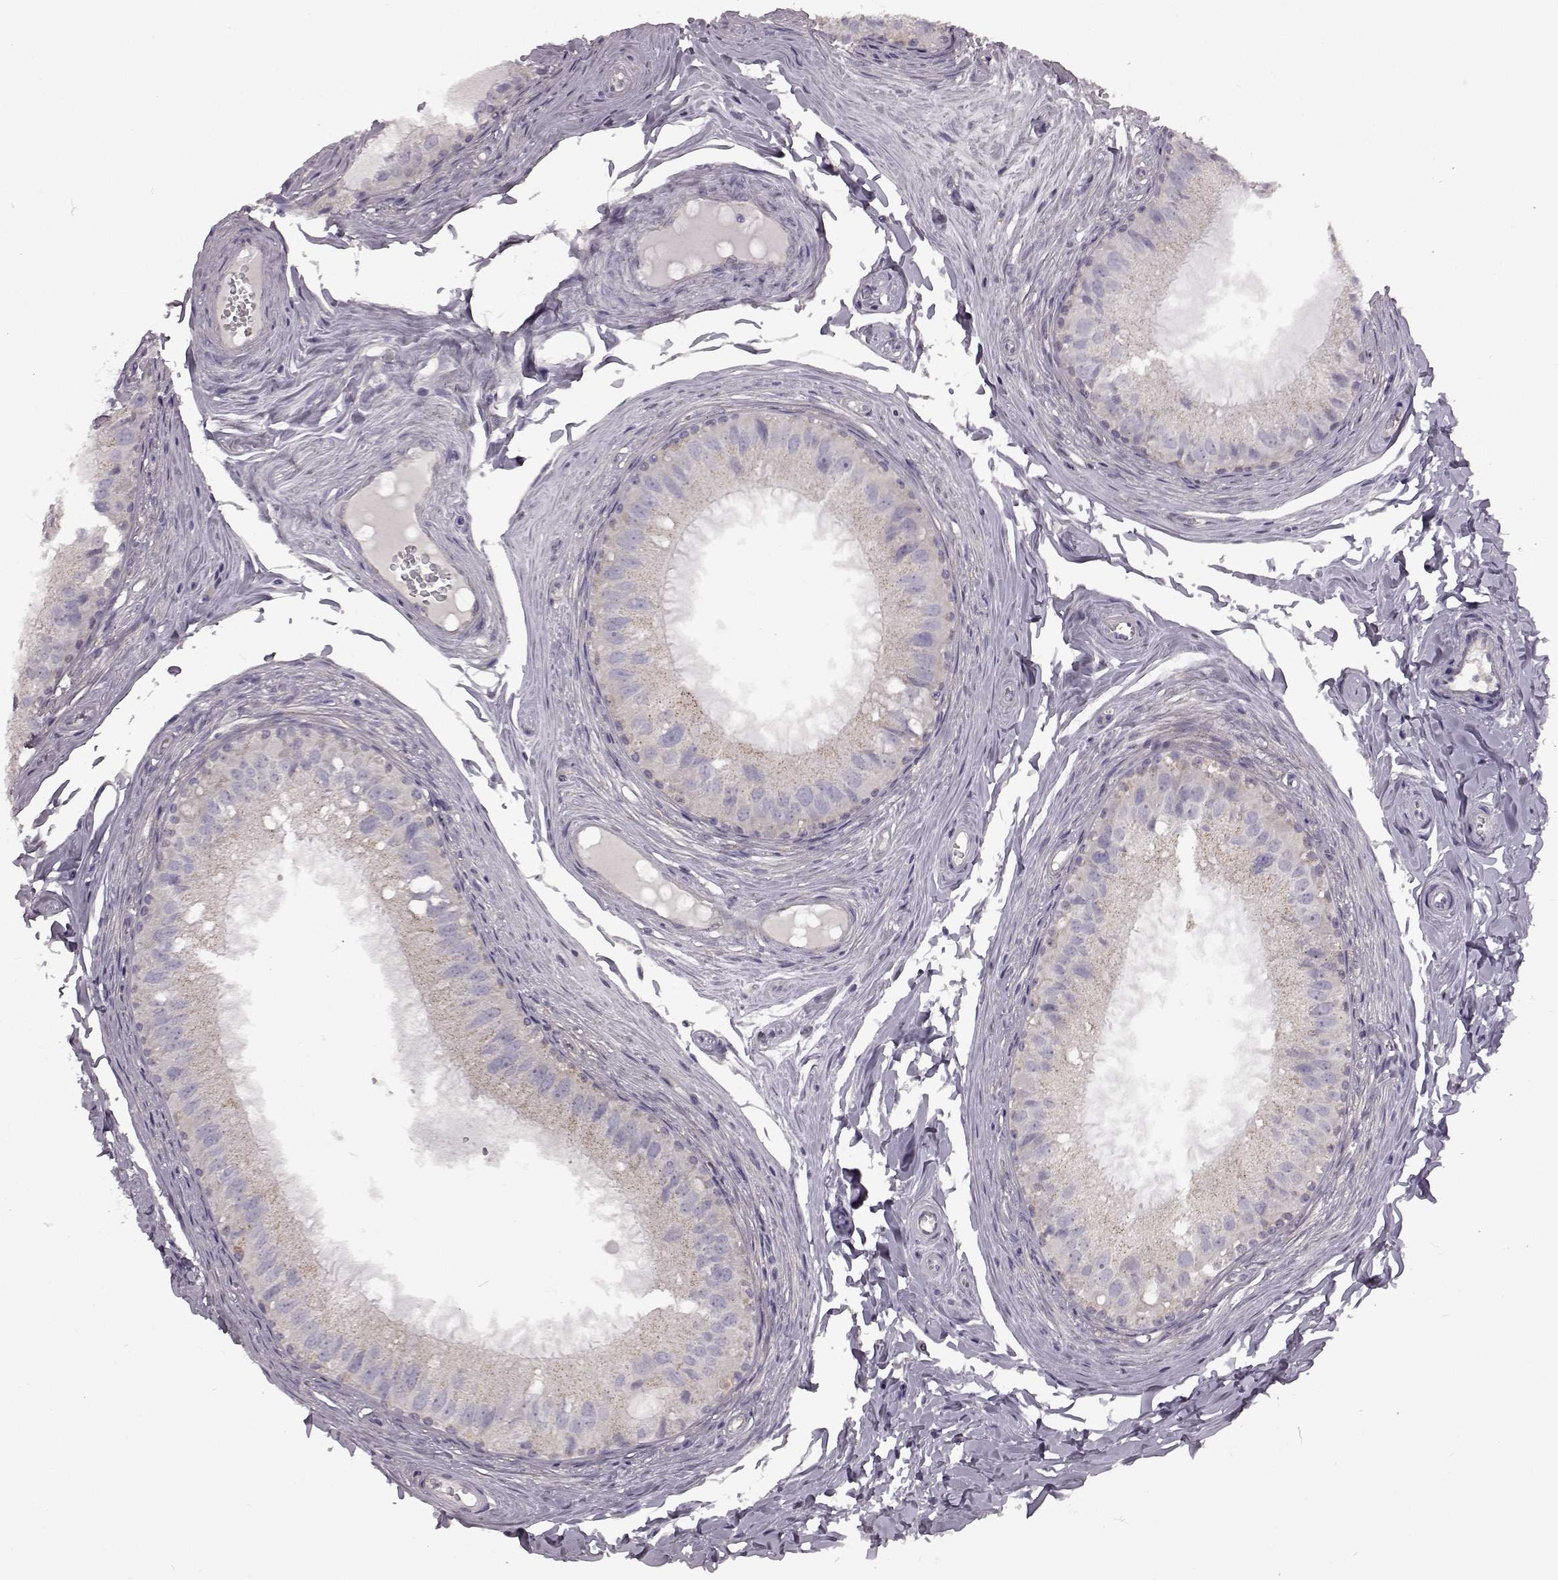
{"staining": {"intensity": "negative", "quantity": "none", "location": "none"}, "tissue": "epididymis", "cell_type": "Glandular cells", "image_type": "normal", "snomed": [{"axis": "morphology", "description": "Normal tissue, NOS"}, {"axis": "topography", "description": "Epididymis"}], "caption": "High power microscopy histopathology image of an immunohistochemistry (IHC) photomicrograph of benign epididymis, revealing no significant expression in glandular cells.", "gene": "B3GNT6", "patient": {"sex": "male", "age": 45}}